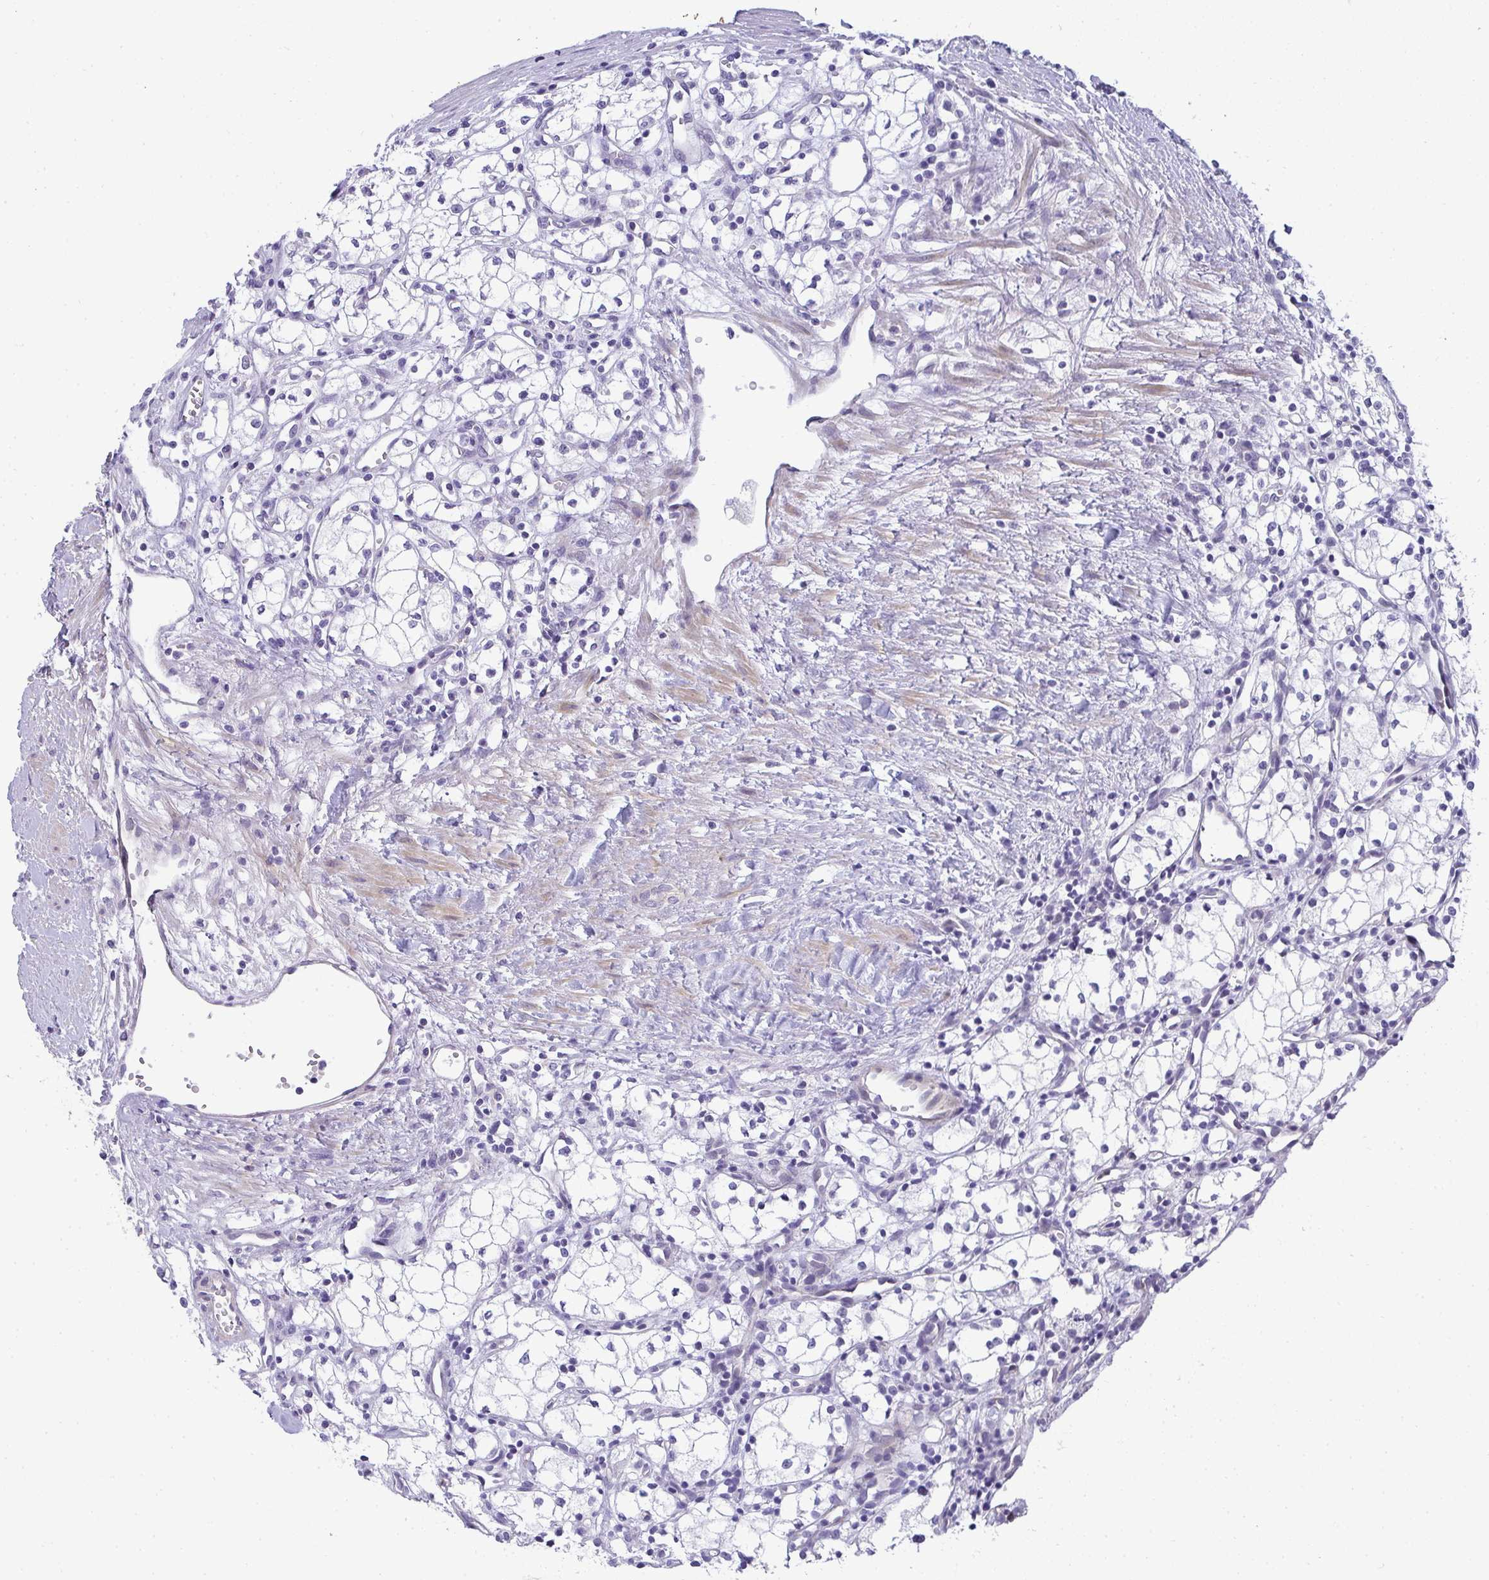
{"staining": {"intensity": "negative", "quantity": "none", "location": "none"}, "tissue": "renal cancer", "cell_type": "Tumor cells", "image_type": "cancer", "snomed": [{"axis": "morphology", "description": "Adenocarcinoma, NOS"}, {"axis": "topography", "description": "Kidney"}], "caption": "Tumor cells are negative for protein expression in human renal cancer.", "gene": "AK5", "patient": {"sex": "male", "age": 59}}